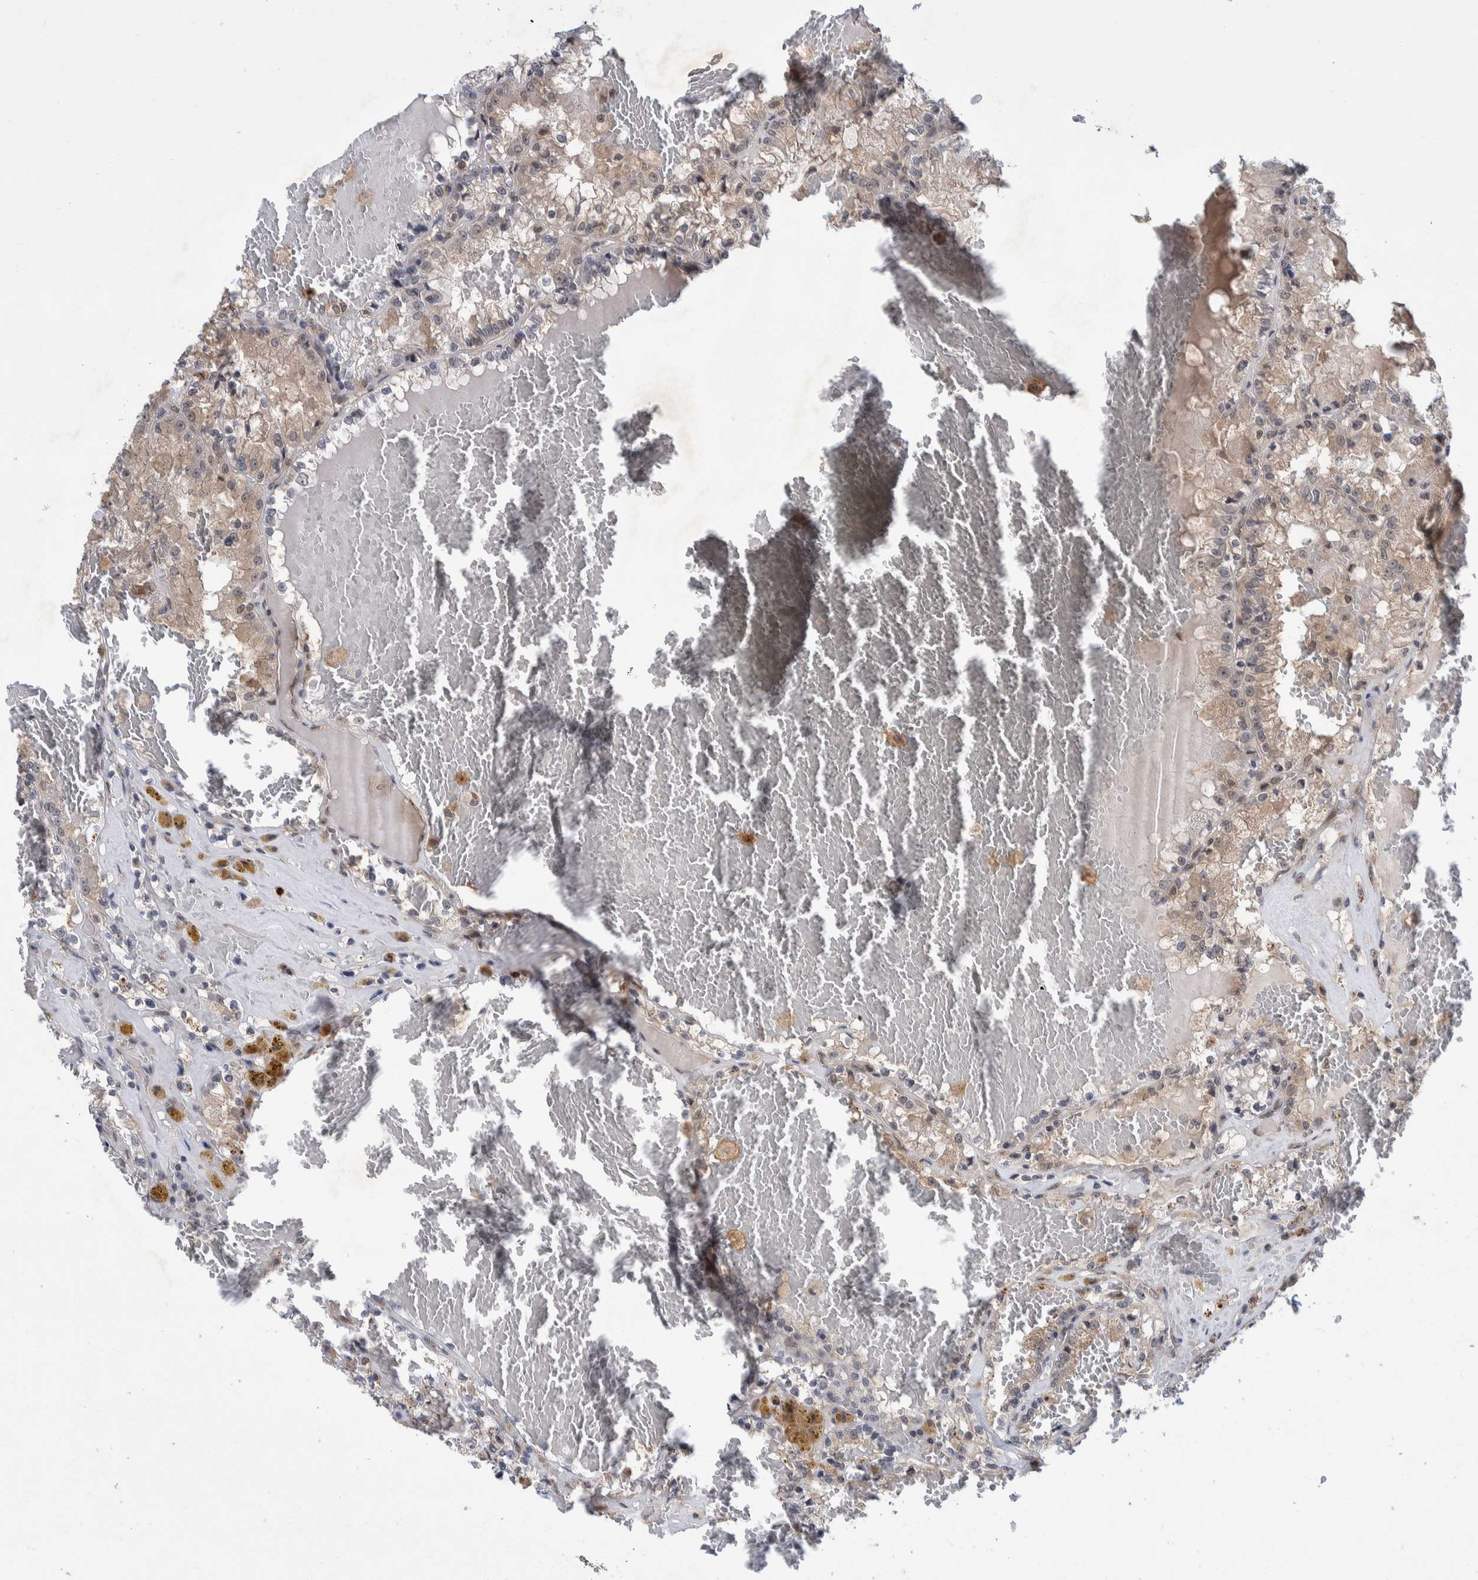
{"staining": {"intensity": "weak", "quantity": "<25%", "location": "cytoplasmic/membranous"}, "tissue": "renal cancer", "cell_type": "Tumor cells", "image_type": "cancer", "snomed": [{"axis": "morphology", "description": "Adenocarcinoma, NOS"}, {"axis": "topography", "description": "Kidney"}], "caption": "Immunohistochemistry of renal cancer (adenocarcinoma) shows no staining in tumor cells.", "gene": "PLPBP", "patient": {"sex": "female", "age": 56}}